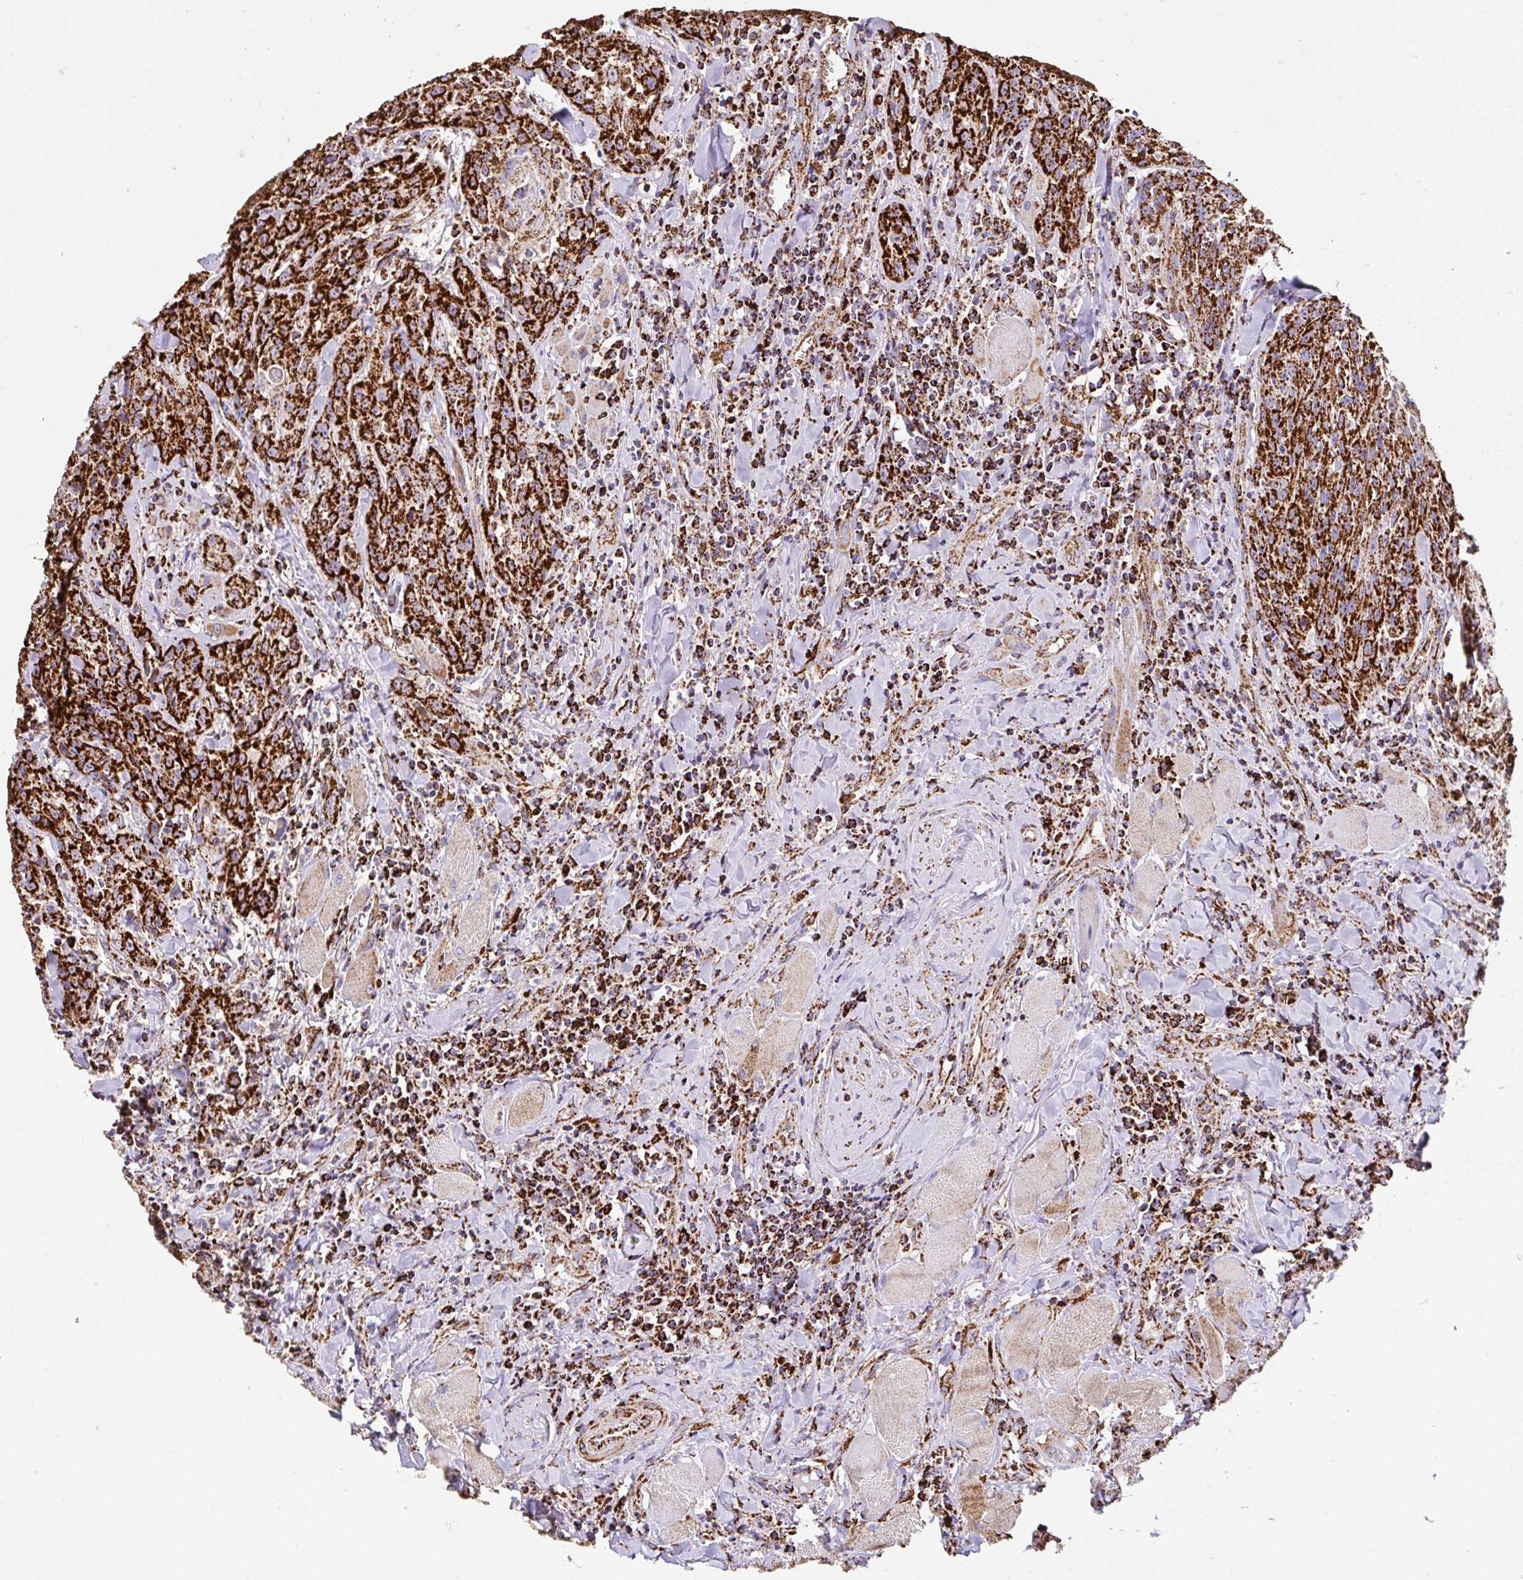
{"staining": {"intensity": "strong", "quantity": ">75%", "location": "cytoplasmic/membranous"}, "tissue": "head and neck cancer", "cell_type": "Tumor cells", "image_type": "cancer", "snomed": [{"axis": "morphology", "description": "Normal tissue, NOS"}, {"axis": "morphology", "description": "Squamous cell carcinoma, NOS"}, {"axis": "topography", "description": "Oral tissue"}, {"axis": "topography", "description": "Head-Neck"}], "caption": "DAB immunohistochemical staining of head and neck squamous cell carcinoma displays strong cytoplasmic/membranous protein staining in approximately >75% of tumor cells. (brown staining indicates protein expression, while blue staining denotes nuclei).", "gene": "ANKRD33B", "patient": {"sex": "female", "age": 70}}